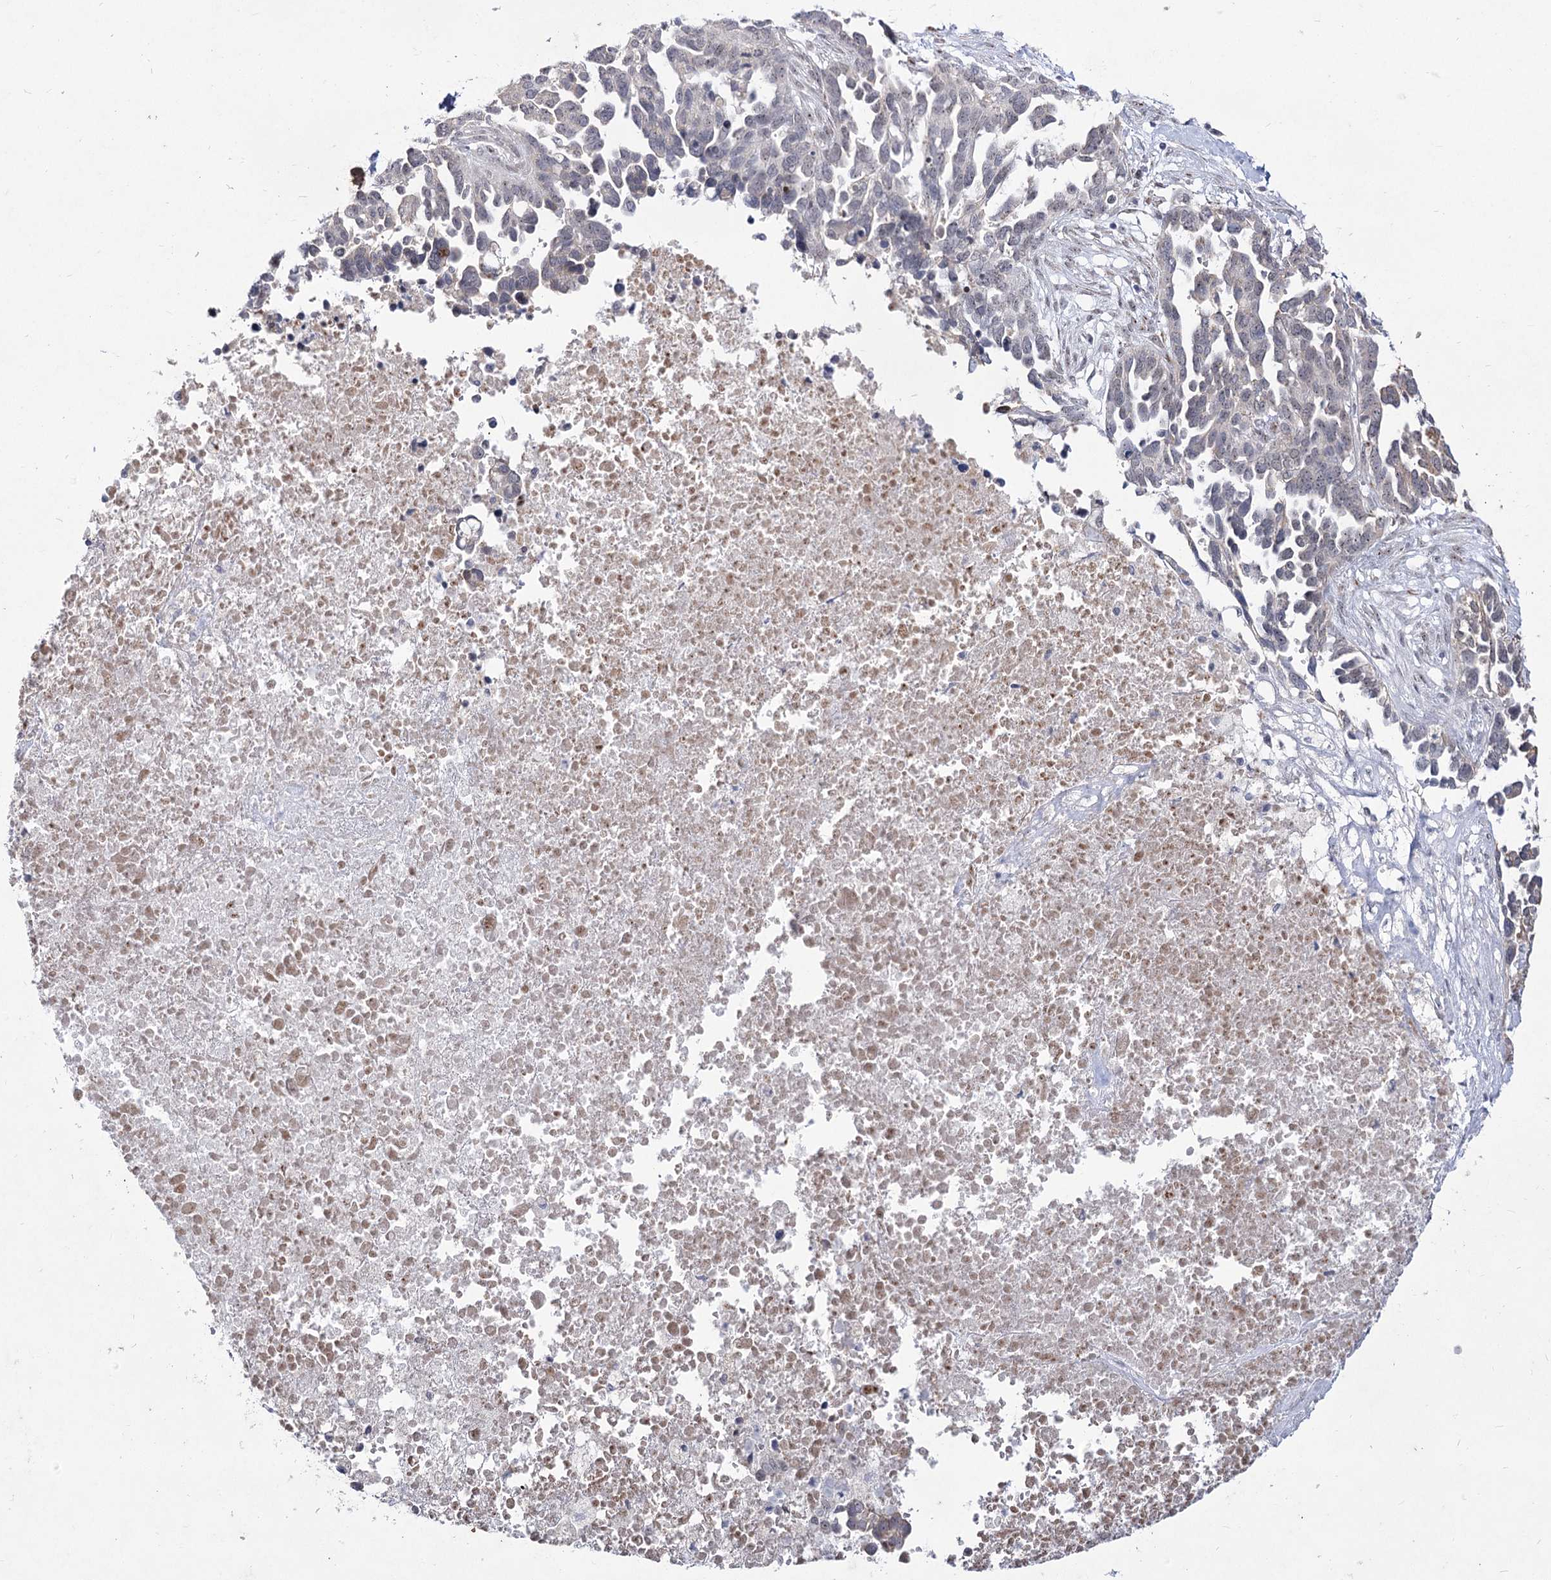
{"staining": {"intensity": "negative", "quantity": "none", "location": "none"}, "tissue": "ovarian cancer", "cell_type": "Tumor cells", "image_type": "cancer", "snomed": [{"axis": "morphology", "description": "Cystadenocarcinoma, serous, NOS"}, {"axis": "topography", "description": "Ovary"}], "caption": "Serous cystadenocarcinoma (ovarian) was stained to show a protein in brown. There is no significant expression in tumor cells.", "gene": "DDX50", "patient": {"sex": "female", "age": 54}}